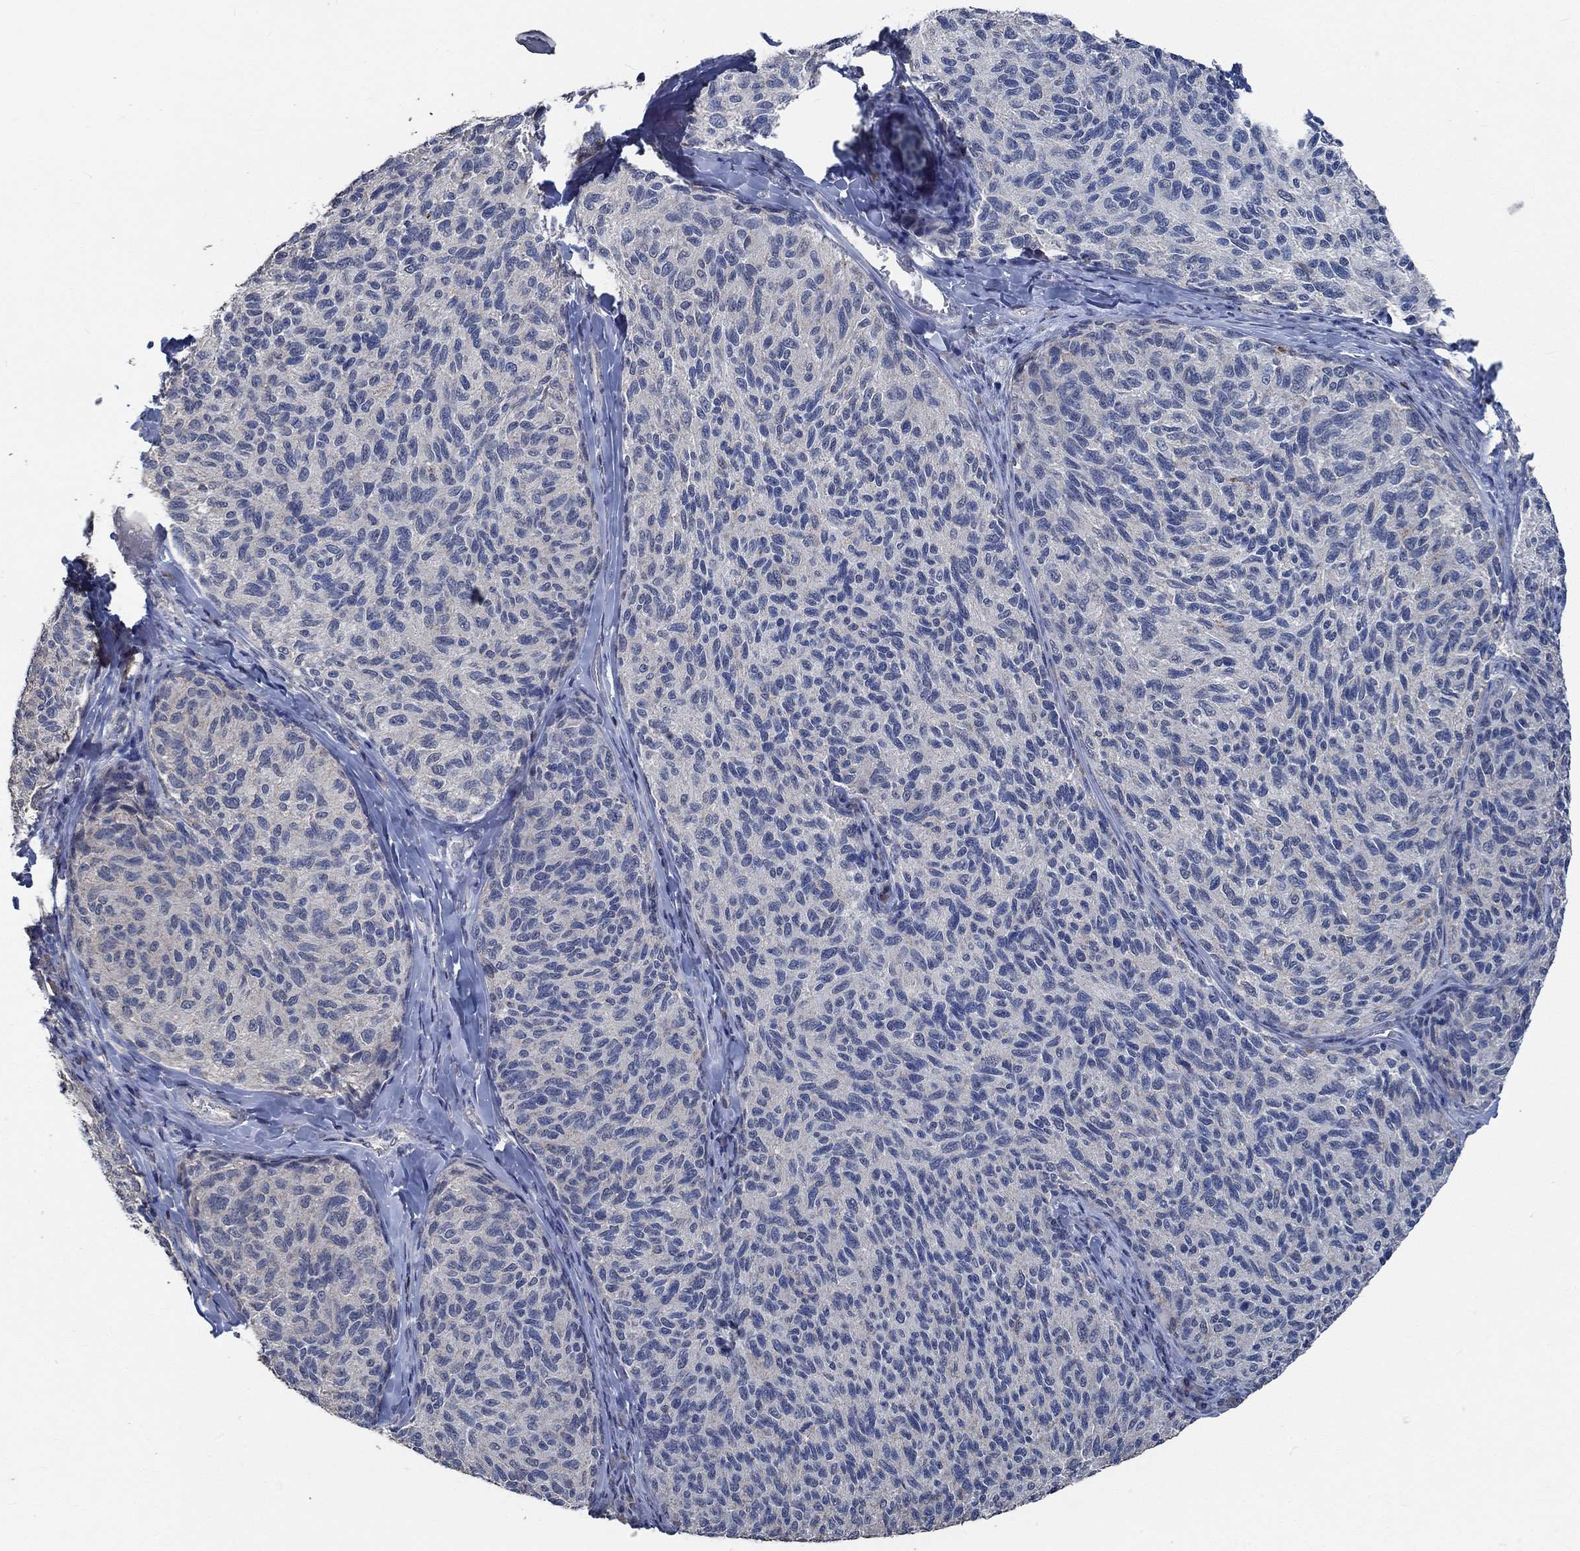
{"staining": {"intensity": "negative", "quantity": "none", "location": "none"}, "tissue": "melanoma", "cell_type": "Tumor cells", "image_type": "cancer", "snomed": [{"axis": "morphology", "description": "Malignant melanoma, NOS"}, {"axis": "topography", "description": "Skin"}], "caption": "DAB (3,3'-diaminobenzidine) immunohistochemical staining of human melanoma displays no significant positivity in tumor cells. (DAB immunohistochemistry (IHC) visualized using brightfield microscopy, high magnification).", "gene": "OBSCN", "patient": {"sex": "female", "age": 73}}